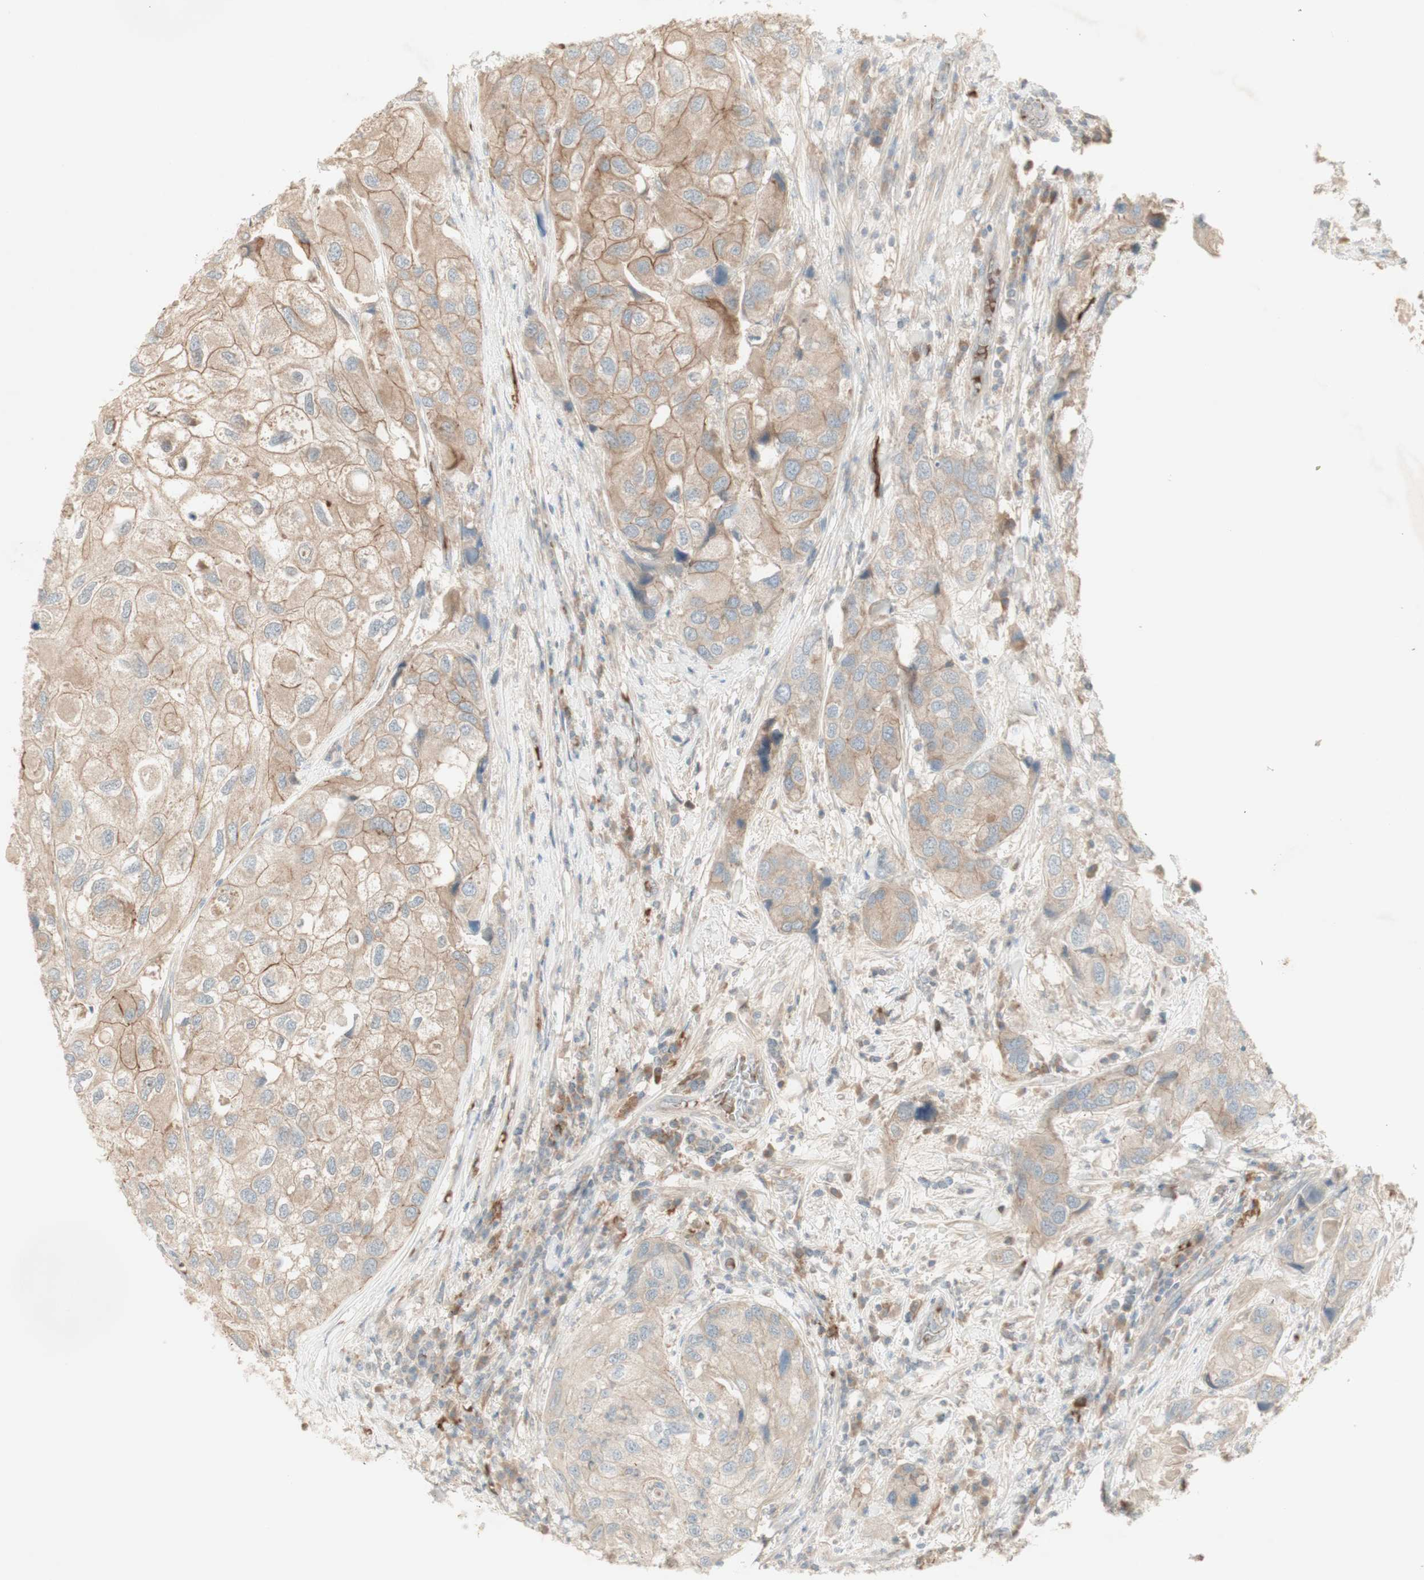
{"staining": {"intensity": "moderate", "quantity": "25%-75%", "location": "cytoplasmic/membranous"}, "tissue": "urothelial cancer", "cell_type": "Tumor cells", "image_type": "cancer", "snomed": [{"axis": "morphology", "description": "Urothelial carcinoma, High grade"}, {"axis": "topography", "description": "Urinary bladder"}], "caption": "Human urothelial carcinoma (high-grade) stained for a protein (brown) demonstrates moderate cytoplasmic/membranous positive staining in approximately 25%-75% of tumor cells.", "gene": "PTGER4", "patient": {"sex": "female", "age": 64}}